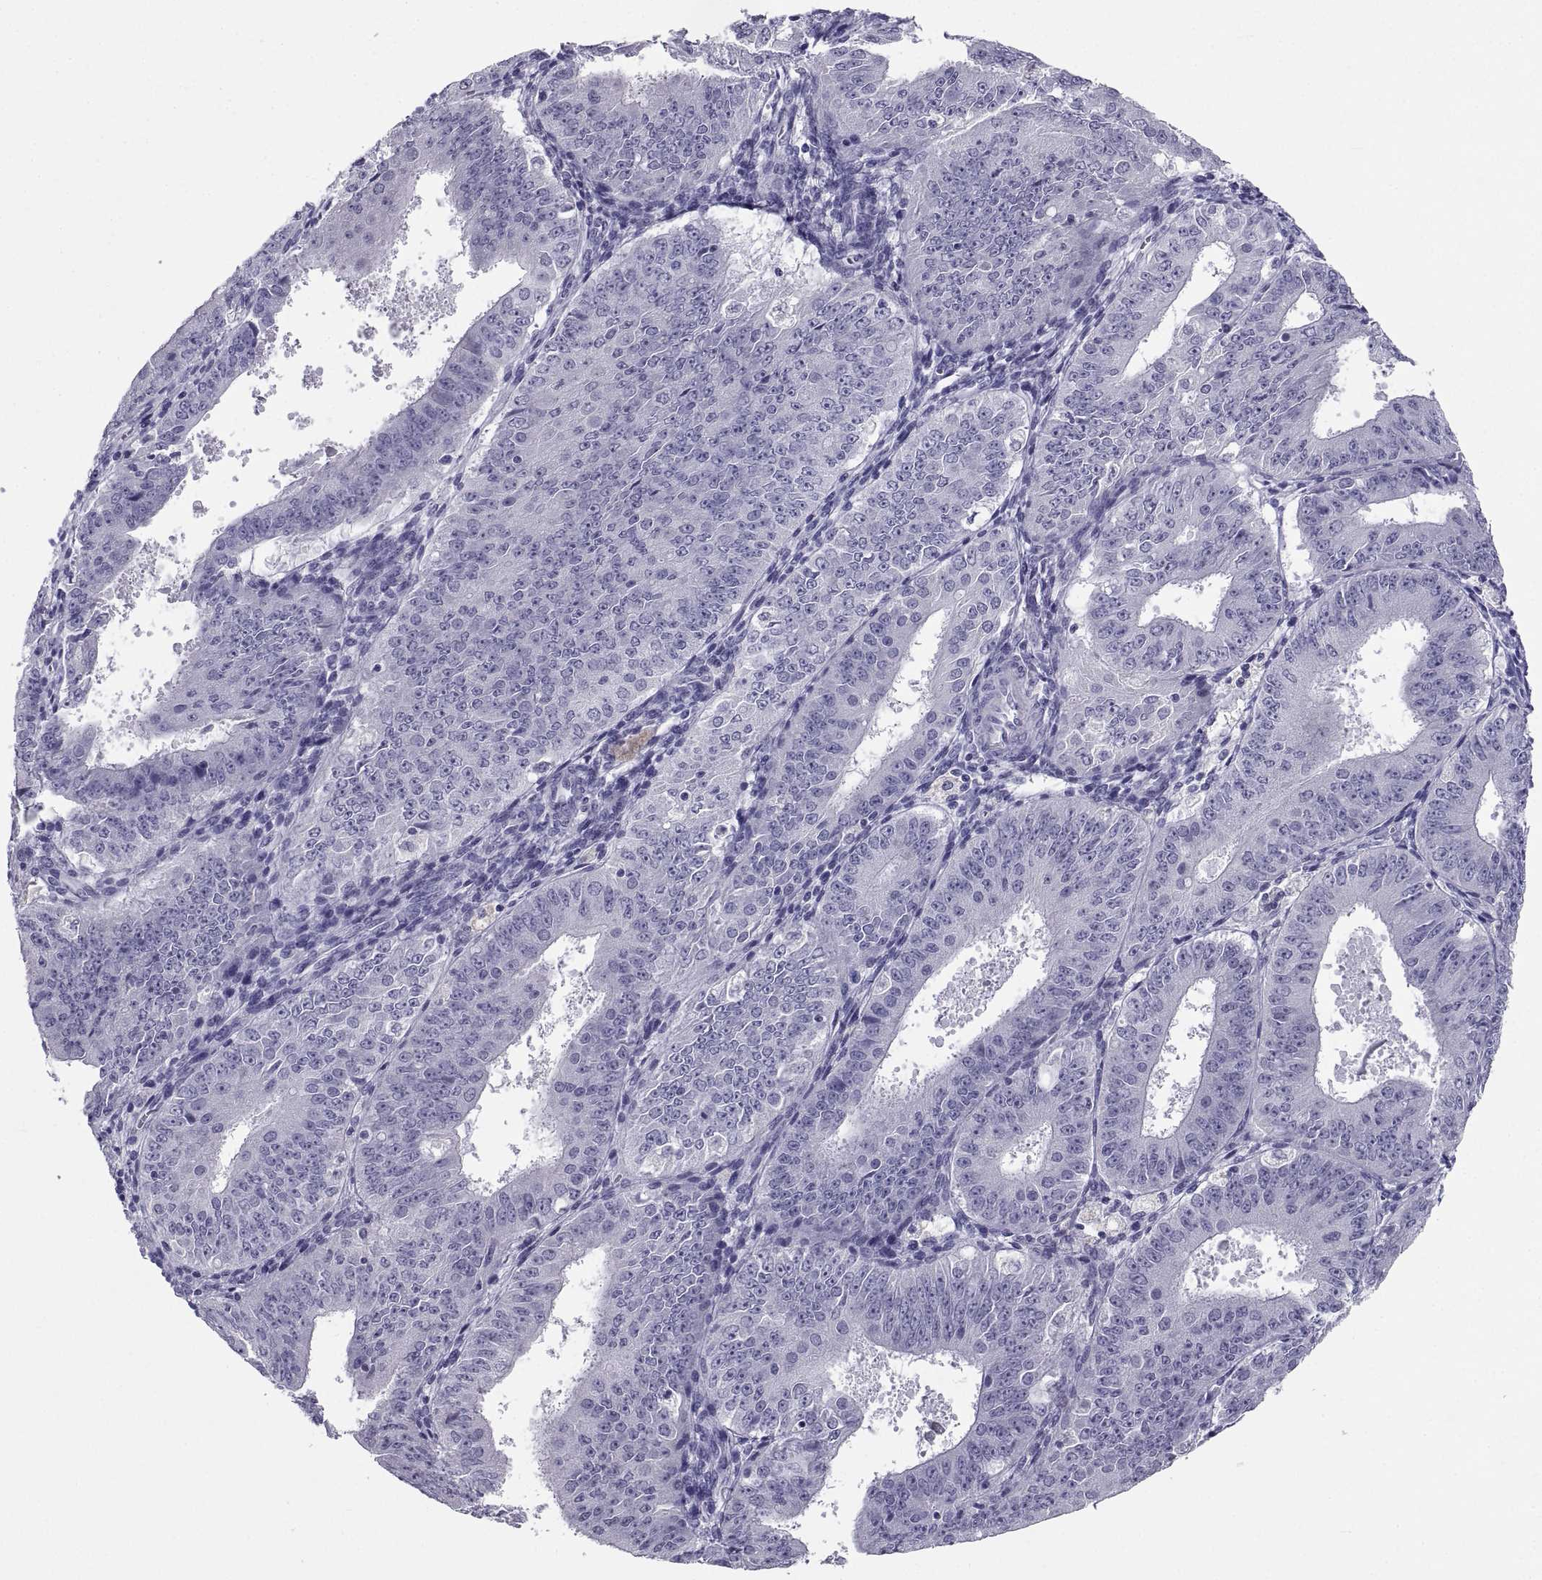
{"staining": {"intensity": "negative", "quantity": "none", "location": "none"}, "tissue": "ovarian cancer", "cell_type": "Tumor cells", "image_type": "cancer", "snomed": [{"axis": "morphology", "description": "Carcinoma, endometroid"}, {"axis": "topography", "description": "Ovary"}], "caption": "Ovarian cancer (endometroid carcinoma) was stained to show a protein in brown. There is no significant positivity in tumor cells.", "gene": "PCSK1N", "patient": {"sex": "female", "age": 42}}